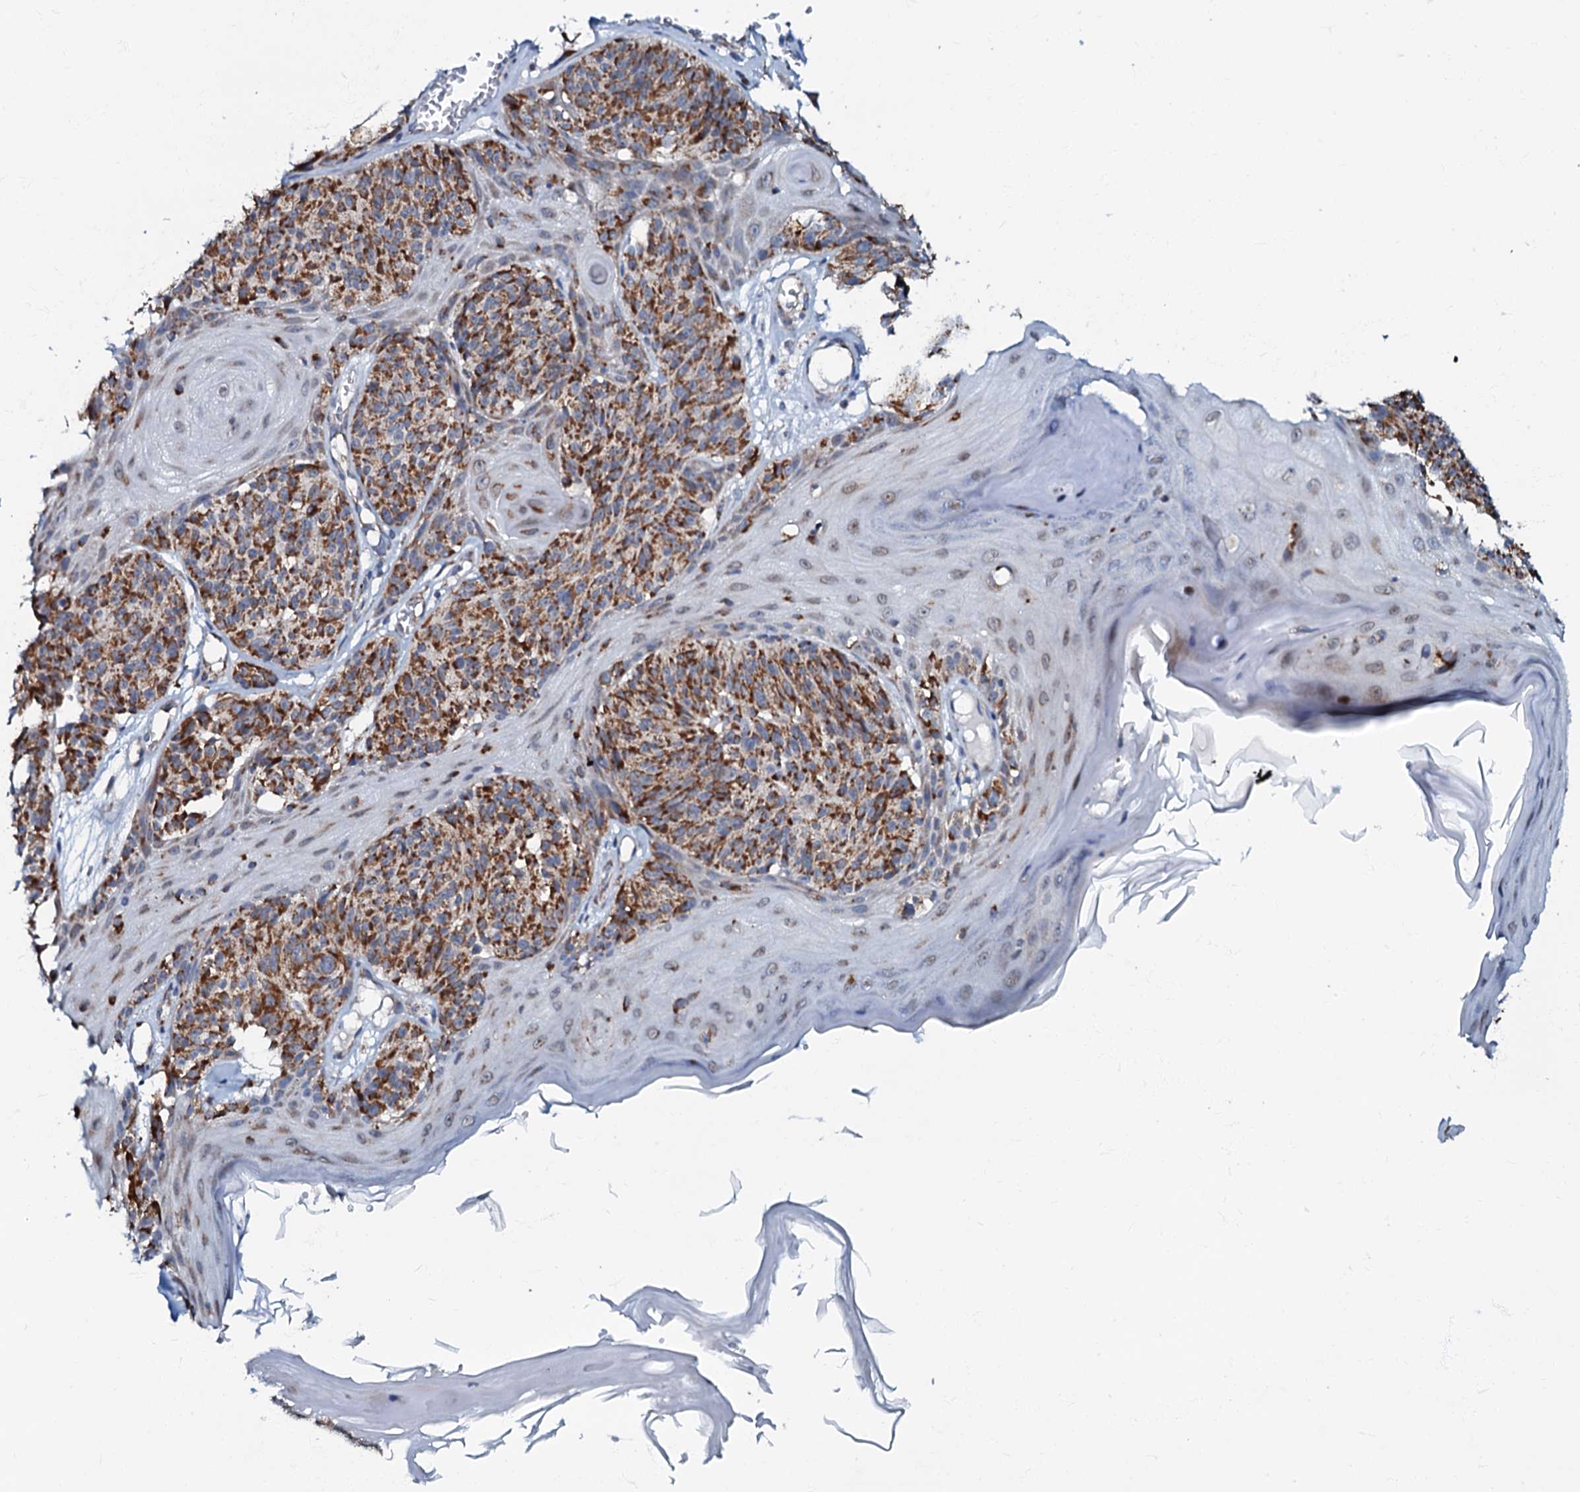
{"staining": {"intensity": "moderate", "quantity": ">75%", "location": "cytoplasmic/membranous"}, "tissue": "melanoma", "cell_type": "Tumor cells", "image_type": "cancer", "snomed": [{"axis": "morphology", "description": "Malignant melanoma, NOS"}, {"axis": "topography", "description": "Skin"}], "caption": "A histopathology image of malignant melanoma stained for a protein displays moderate cytoplasmic/membranous brown staining in tumor cells.", "gene": "MRPL51", "patient": {"sex": "male", "age": 83}}